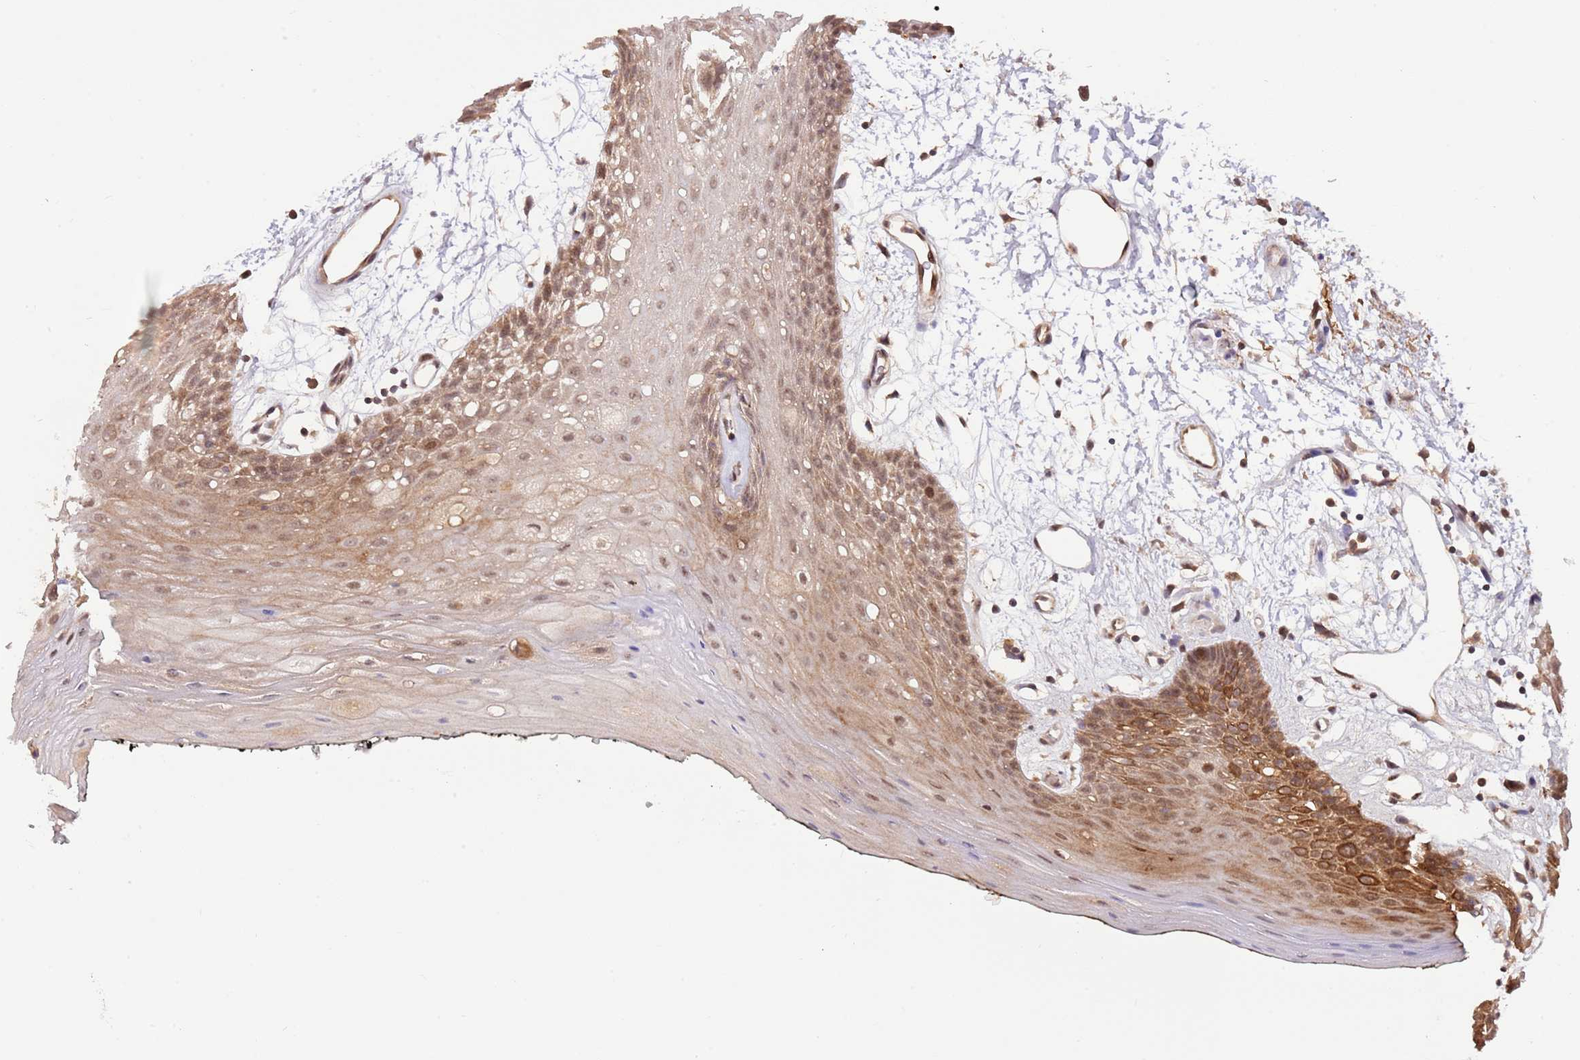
{"staining": {"intensity": "strong", "quantity": "<25%", "location": "cytoplasmic/membranous,nuclear"}, "tissue": "oral mucosa", "cell_type": "Squamous epithelial cells", "image_type": "normal", "snomed": [{"axis": "morphology", "description": "Normal tissue, NOS"}, {"axis": "topography", "description": "Oral tissue"}, {"axis": "topography", "description": "Tounge, NOS"}], "caption": "An immunohistochemistry (IHC) photomicrograph of benign tissue is shown. Protein staining in brown labels strong cytoplasmic/membranous,nuclear positivity in oral mucosa within squamous epithelial cells.", "gene": "PRR16", "patient": {"sex": "female", "age": 59}}